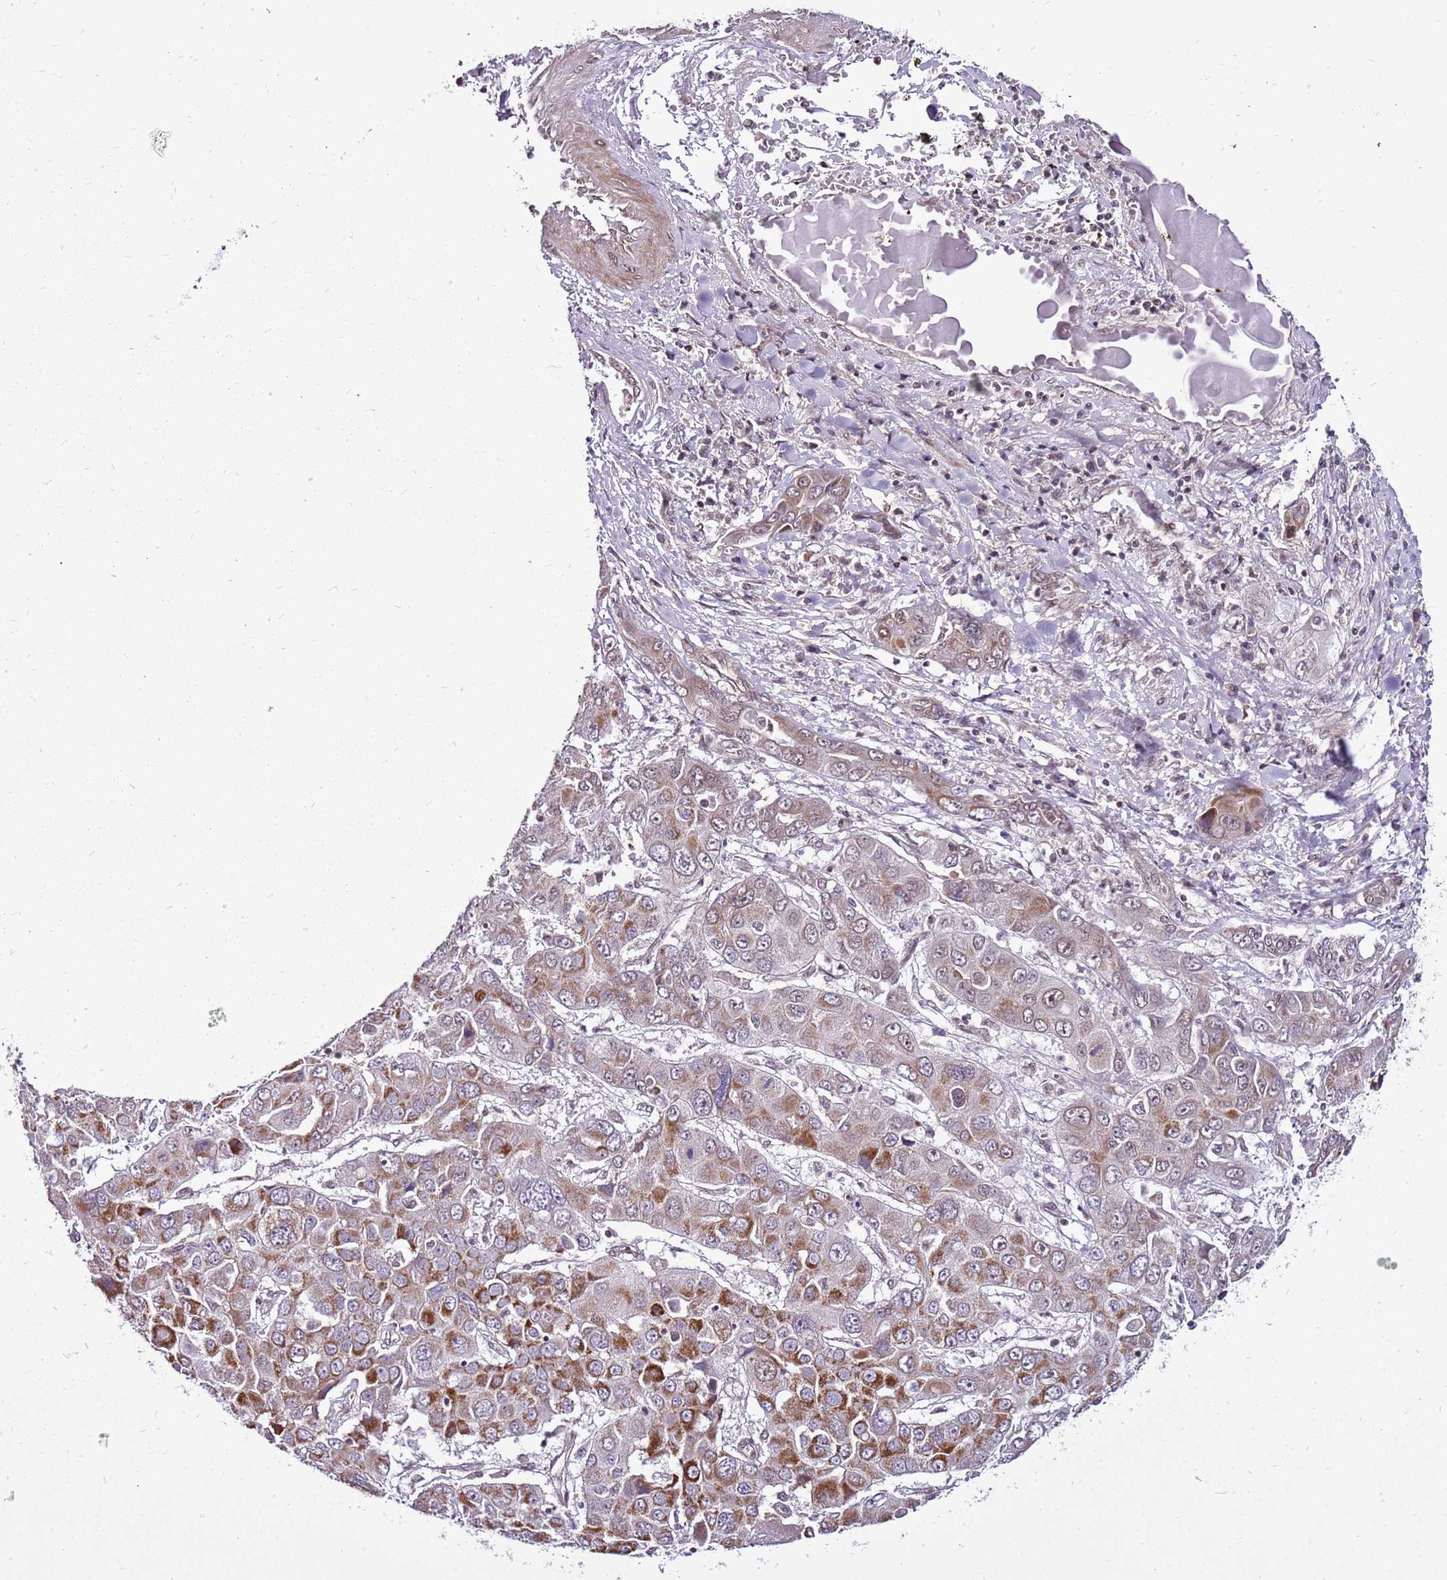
{"staining": {"intensity": "moderate", "quantity": ">75%", "location": "cytoplasmic/membranous"}, "tissue": "liver cancer", "cell_type": "Tumor cells", "image_type": "cancer", "snomed": [{"axis": "morphology", "description": "Cholangiocarcinoma"}, {"axis": "topography", "description": "Liver"}], "caption": "Liver cancer (cholangiocarcinoma) was stained to show a protein in brown. There is medium levels of moderate cytoplasmic/membranous positivity in about >75% of tumor cells. (IHC, brightfield microscopy, high magnification).", "gene": "CCDC166", "patient": {"sex": "male", "age": 67}}